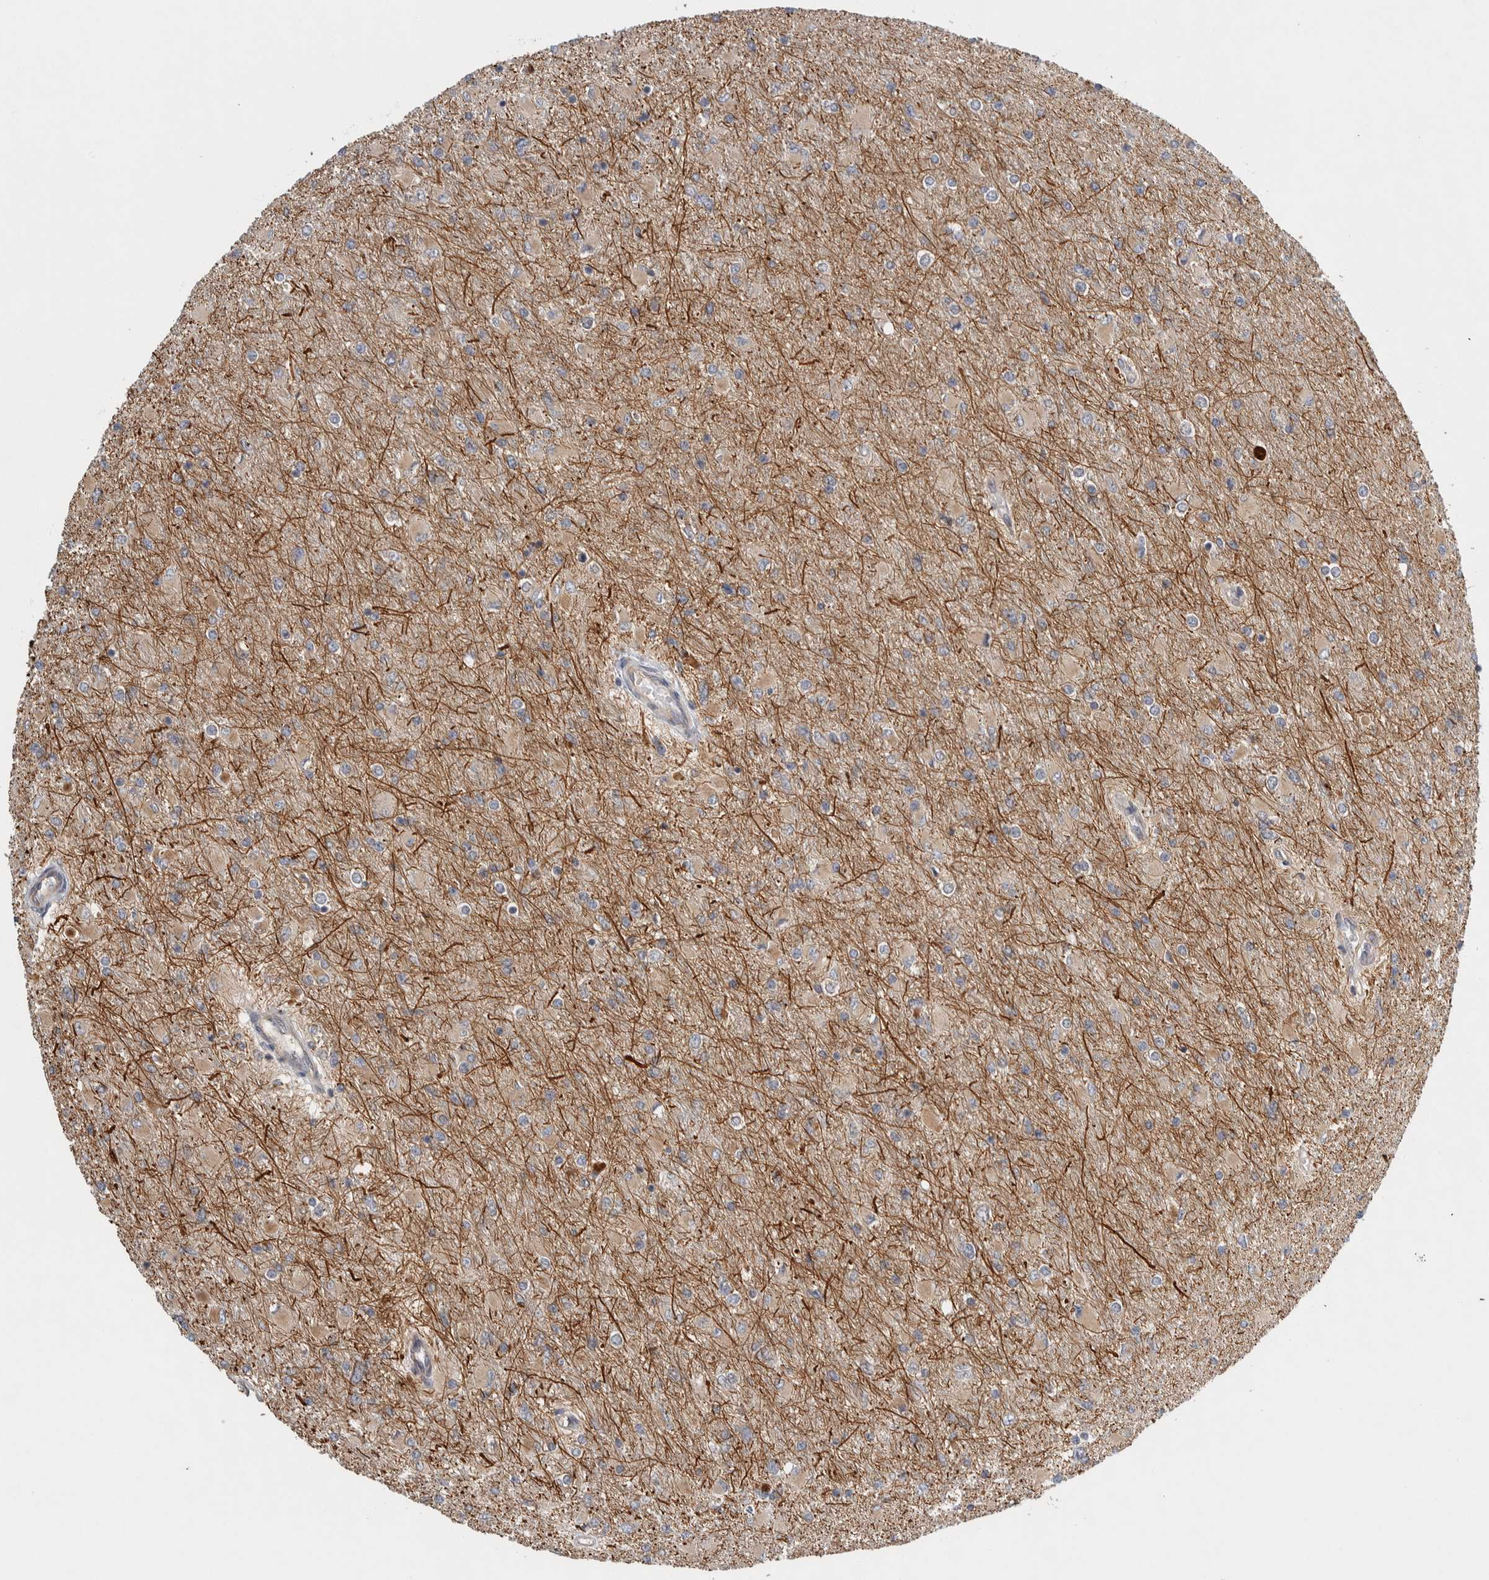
{"staining": {"intensity": "weak", "quantity": "<25%", "location": "cytoplasmic/membranous"}, "tissue": "glioma", "cell_type": "Tumor cells", "image_type": "cancer", "snomed": [{"axis": "morphology", "description": "Glioma, malignant, High grade"}, {"axis": "topography", "description": "Cerebral cortex"}], "caption": "Glioma was stained to show a protein in brown. There is no significant positivity in tumor cells. Nuclei are stained in blue.", "gene": "TBC1D31", "patient": {"sex": "female", "age": 36}}